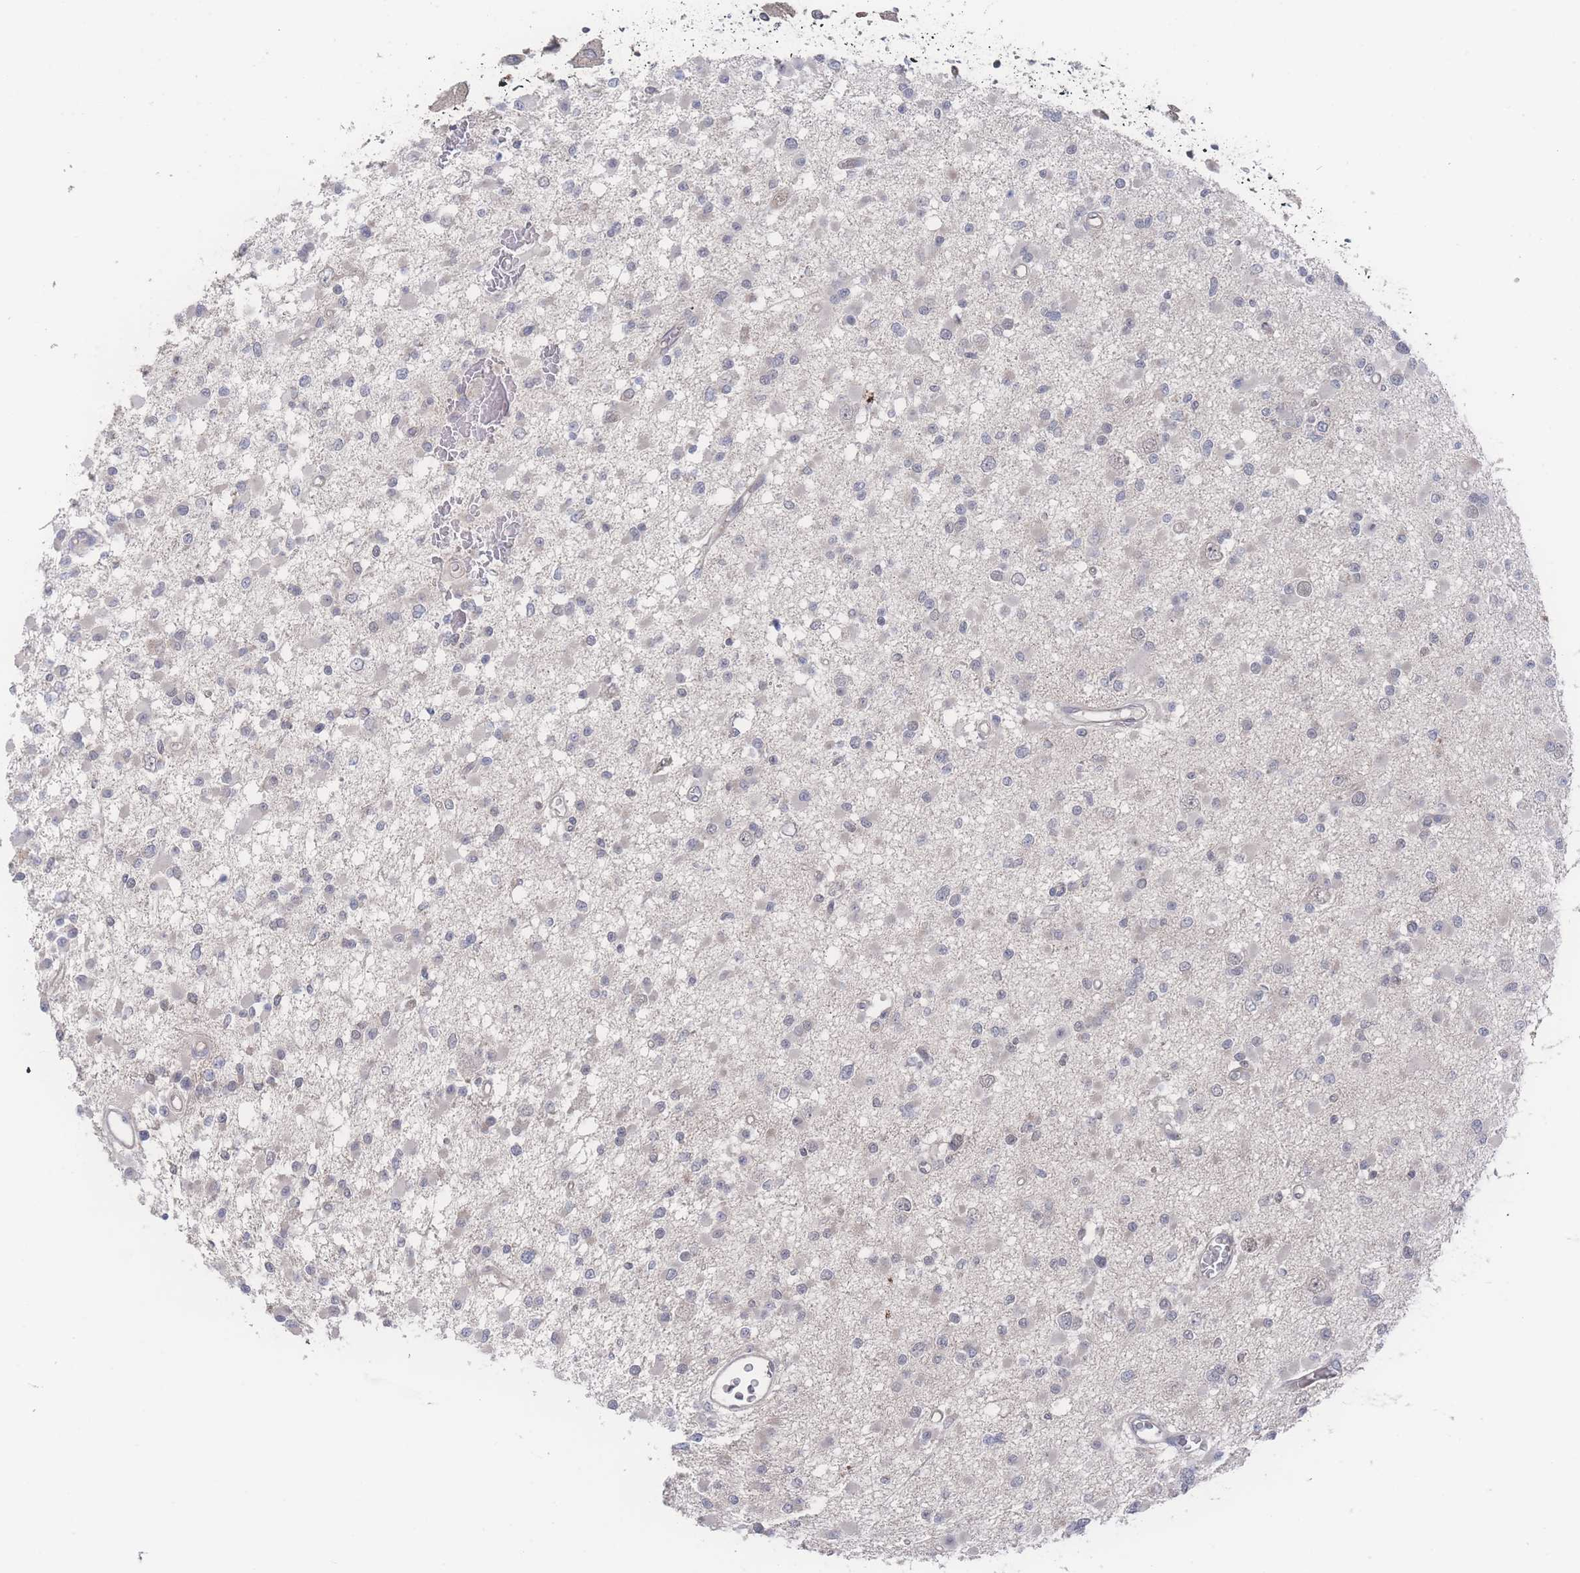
{"staining": {"intensity": "negative", "quantity": "none", "location": "none"}, "tissue": "glioma", "cell_type": "Tumor cells", "image_type": "cancer", "snomed": [{"axis": "morphology", "description": "Glioma, malignant, Low grade"}, {"axis": "topography", "description": "Brain"}], "caption": "Immunohistochemical staining of human malignant glioma (low-grade) exhibits no significant expression in tumor cells. (Brightfield microscopy of DAB immunohistochemistry (IHC) at high magnification).", "gene": "NBEAL1", "patient": {"sex": "female", "age": 22}}